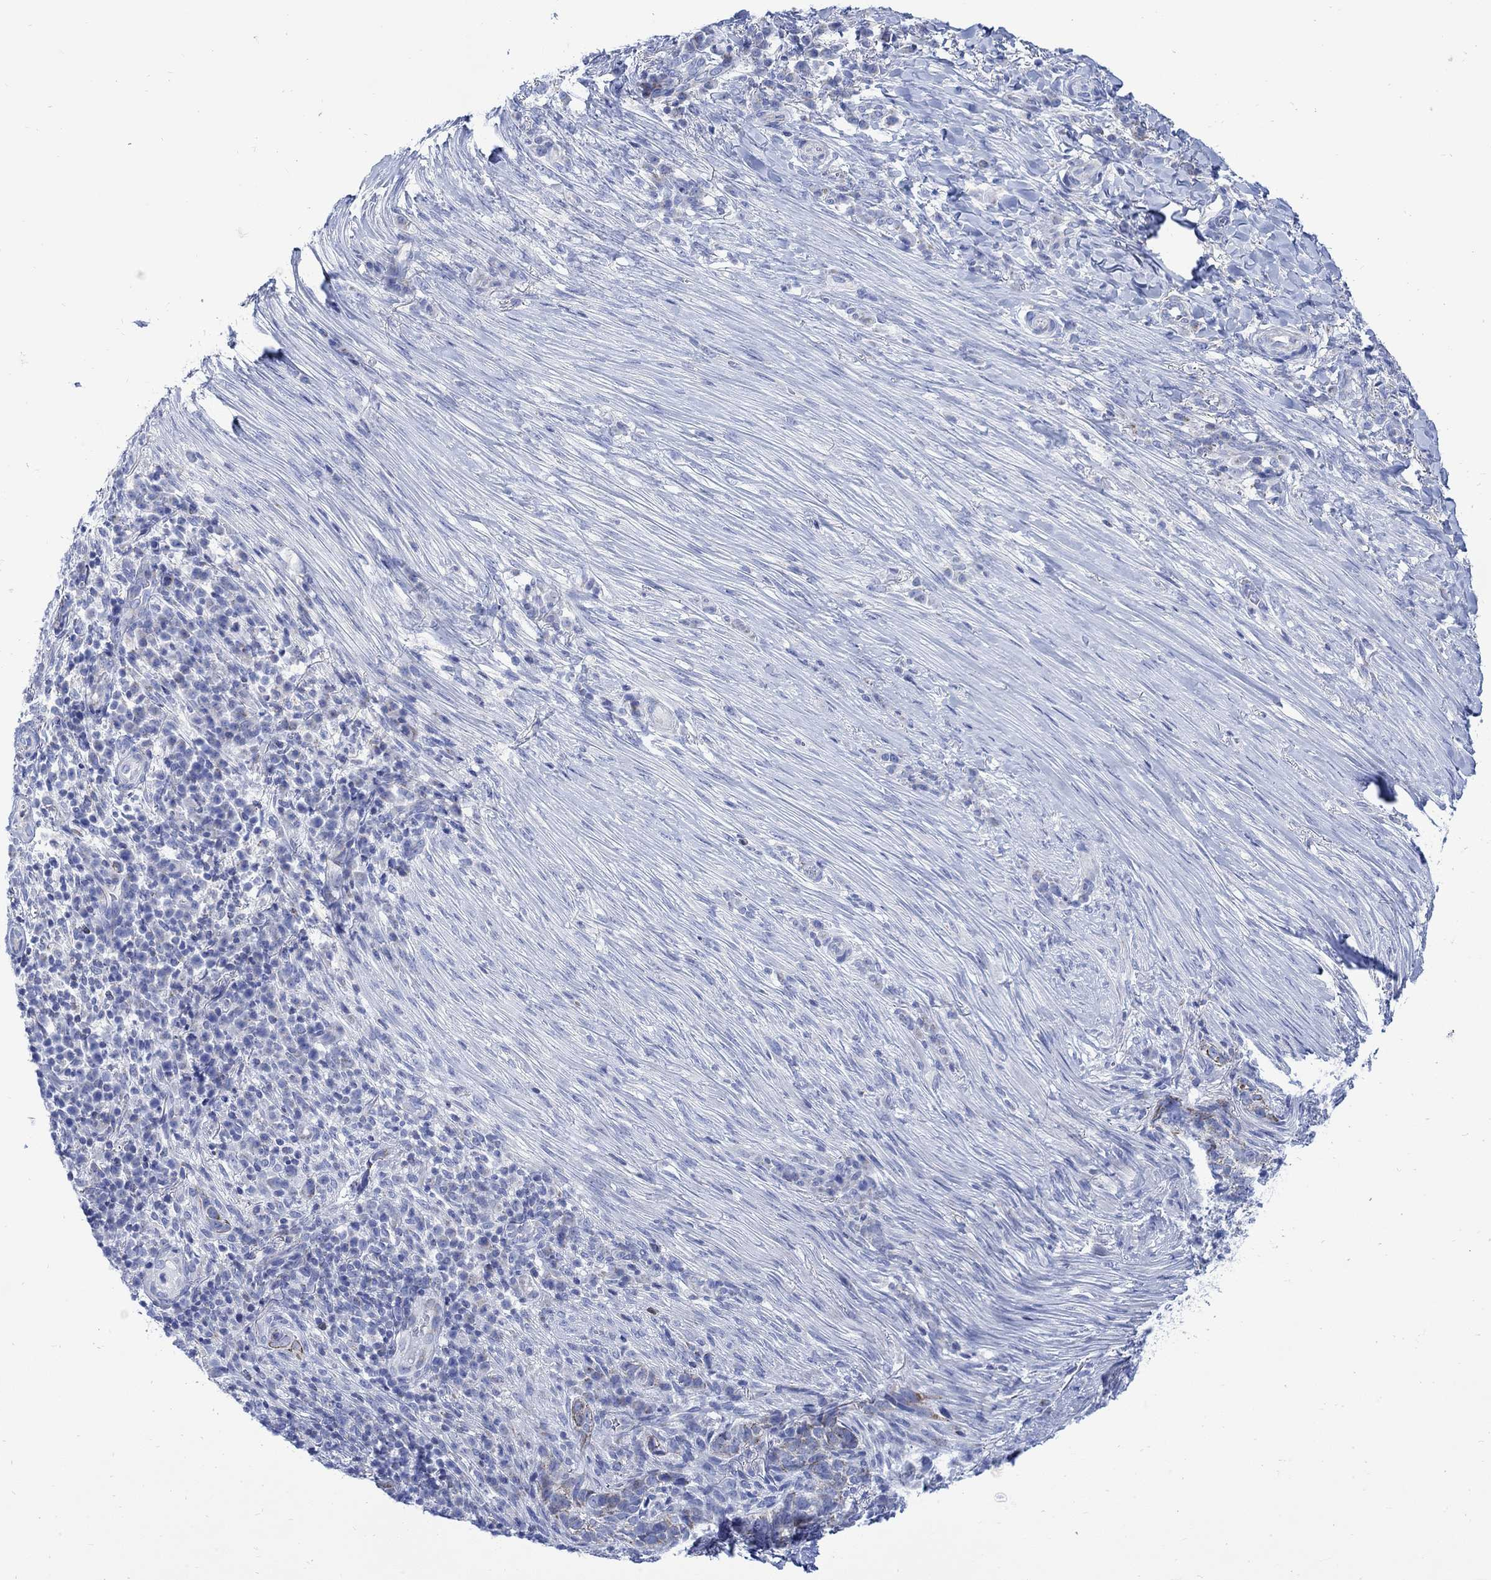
{"staining": {"intensity": "moderate", "quantity": "<25%", "location": "cytoplasmic/membranous"}, "tissue": "skin cancer", "cell_type": "Tumor cells", "image_type": "cancer", "snomed": [{"axis": "morphology", "description": "Basal cell carcinoma"}, {"axis": "topography", "description": "Skin"}], "caption": "High-magnification brightfield microscopy of skin cancer (basal cell carcinoma) stained with DAB (brown) and counterstained with hematoxylin (blue). tumor cells exhibit moderate cytoplasmic/membranous positivity is seen in about<25% of cells. The staining is performed using DAB (3,3'-diaminobenzidine) brown chromogen to label protein expression. The nuclei are counter-stained blue using hematoxylin.", "gene": "CPLX2", "patient": {"sex": "female", "age": 69}}